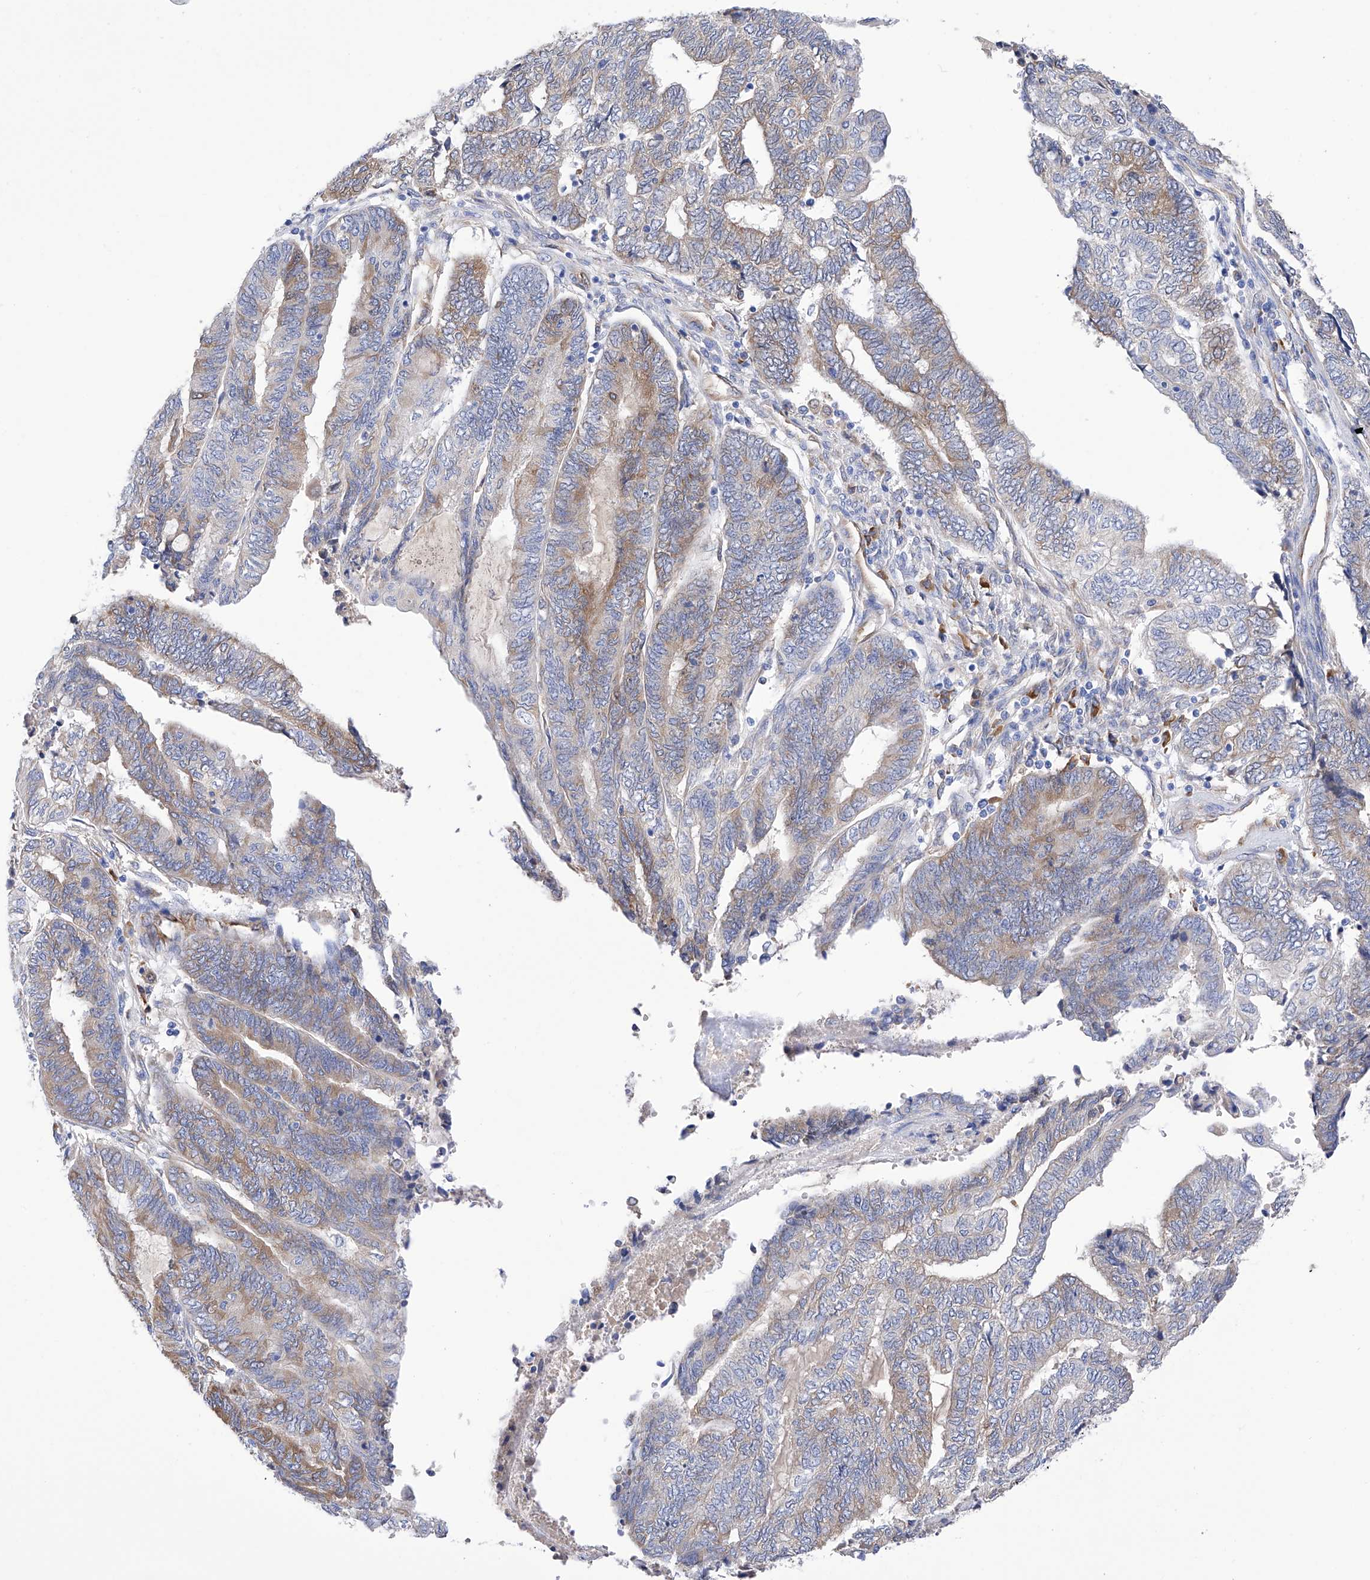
{"staining": {"intensity": "weak", "quantity": "25%-75%", "location": "cytoplasmic/membranous"}, "tissue": "endometrial cancer", "cell_type": "Tumor cells", "image_type": "cancer", "snomed": [{"axis": "morphology", "description": "Adenocarcinoma, NOS"}, {"axis": "topography", "description": "Uterus"}, {"axis": "topography", "description": "Endometrium"}], "caption": "Immunohistochemical staining of human endometrial adenocarcinoma shows low levels of weak cytoplasmic/membranous staining in about 25%-75% of tumor cells.", "gene": "PDIA5", "patient": {"sex": "female", "age": 70}}